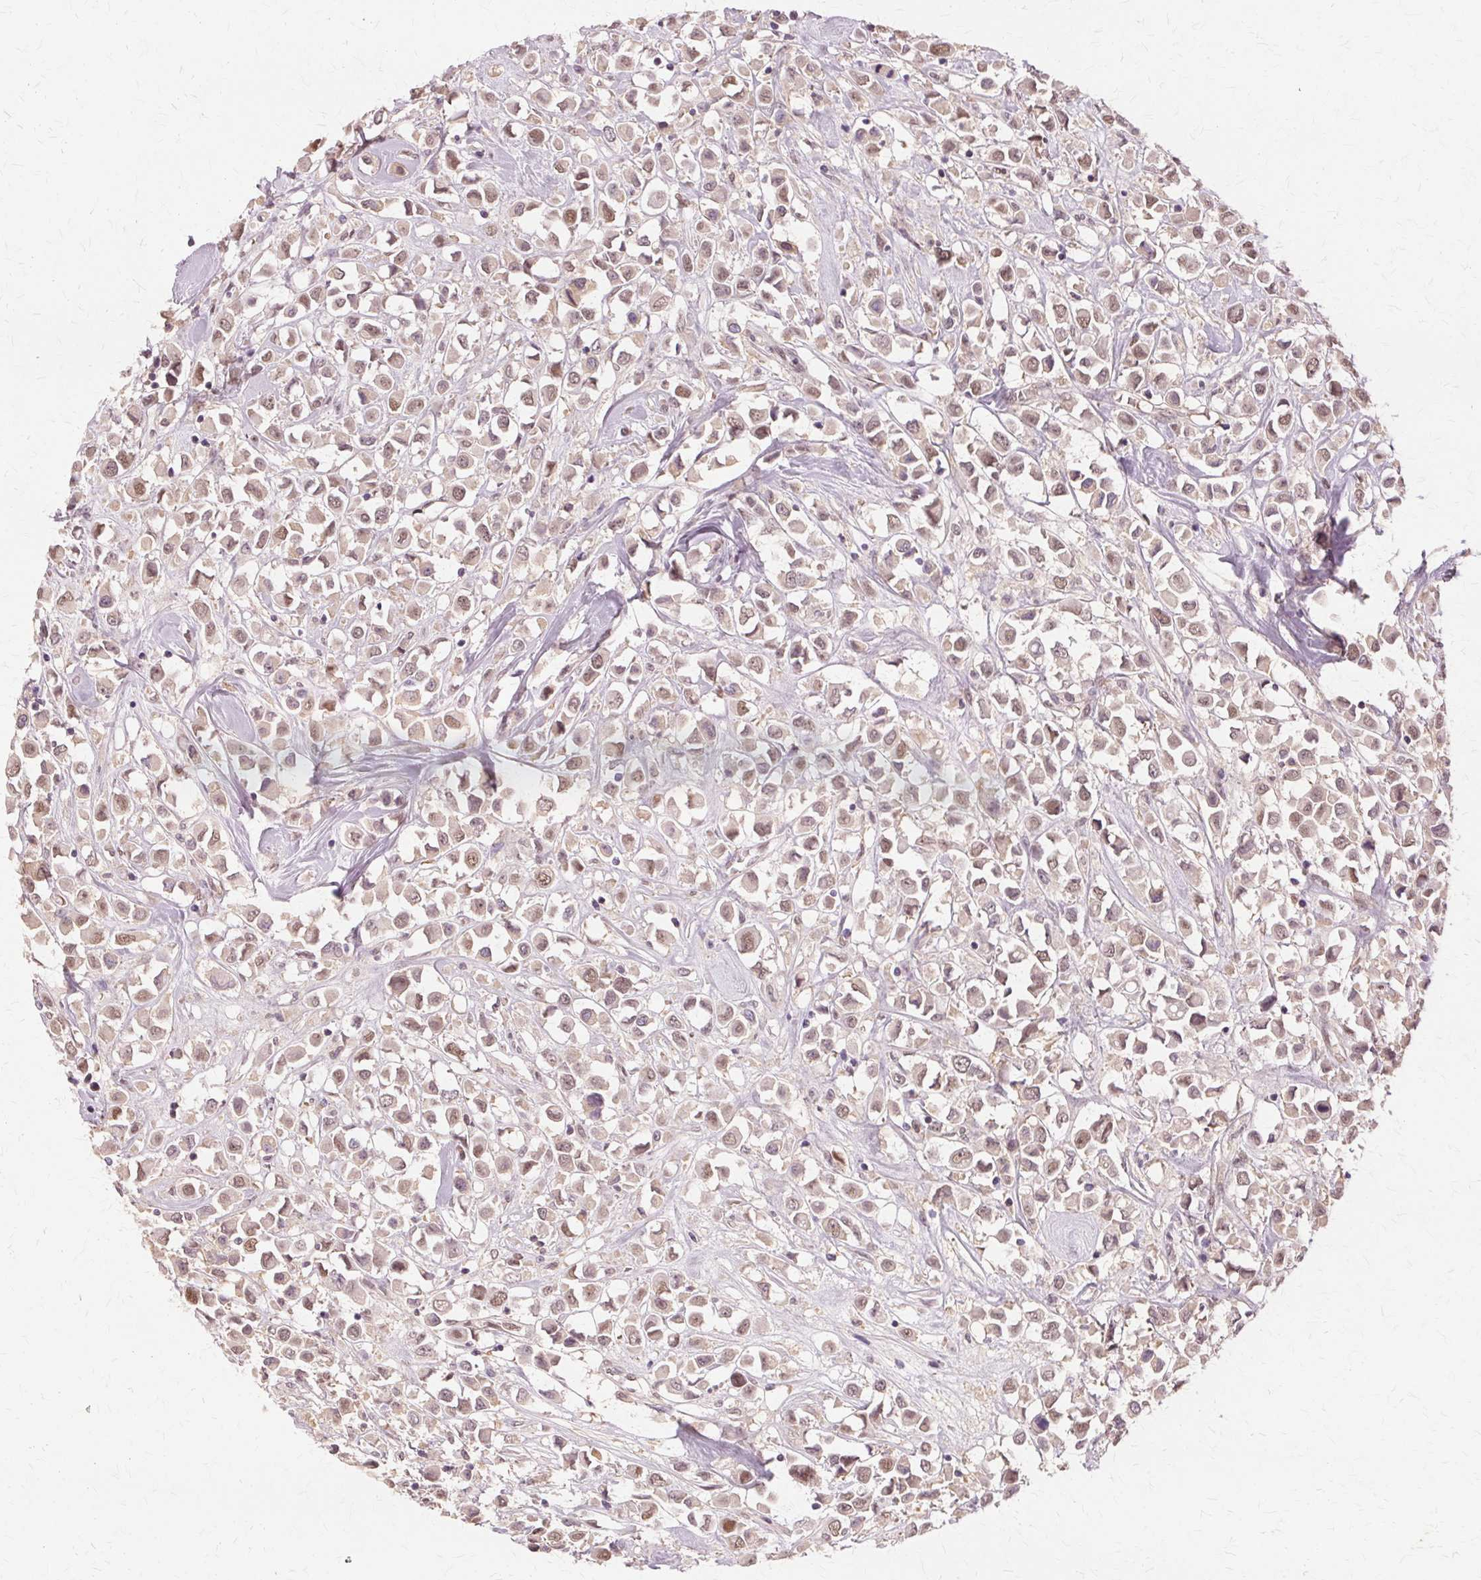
{"staining": {"intensity": "weak", "quantity": ">75%", "location": "cytoplasmic/membranous,nuclear"}, "tissue": "breast cancer", "cell_type": "Tumor cells", "image_type": "cancer", "snomed": [{"axis": "morphology", "description": "Duct carcinoma"}, {"axis": "topography", "description": "Breast"}], "caption": "Immunohistochemical staining of human breast cancer shows low levels of weak cytoplasmic/membranous and nuclear staining in about >75% of tumor cells. (brown staining indicates protein expression, while blue staining denotes nuclei).", "gene": "PRMT5", "patient": {"sex": "female", "age": 61}}